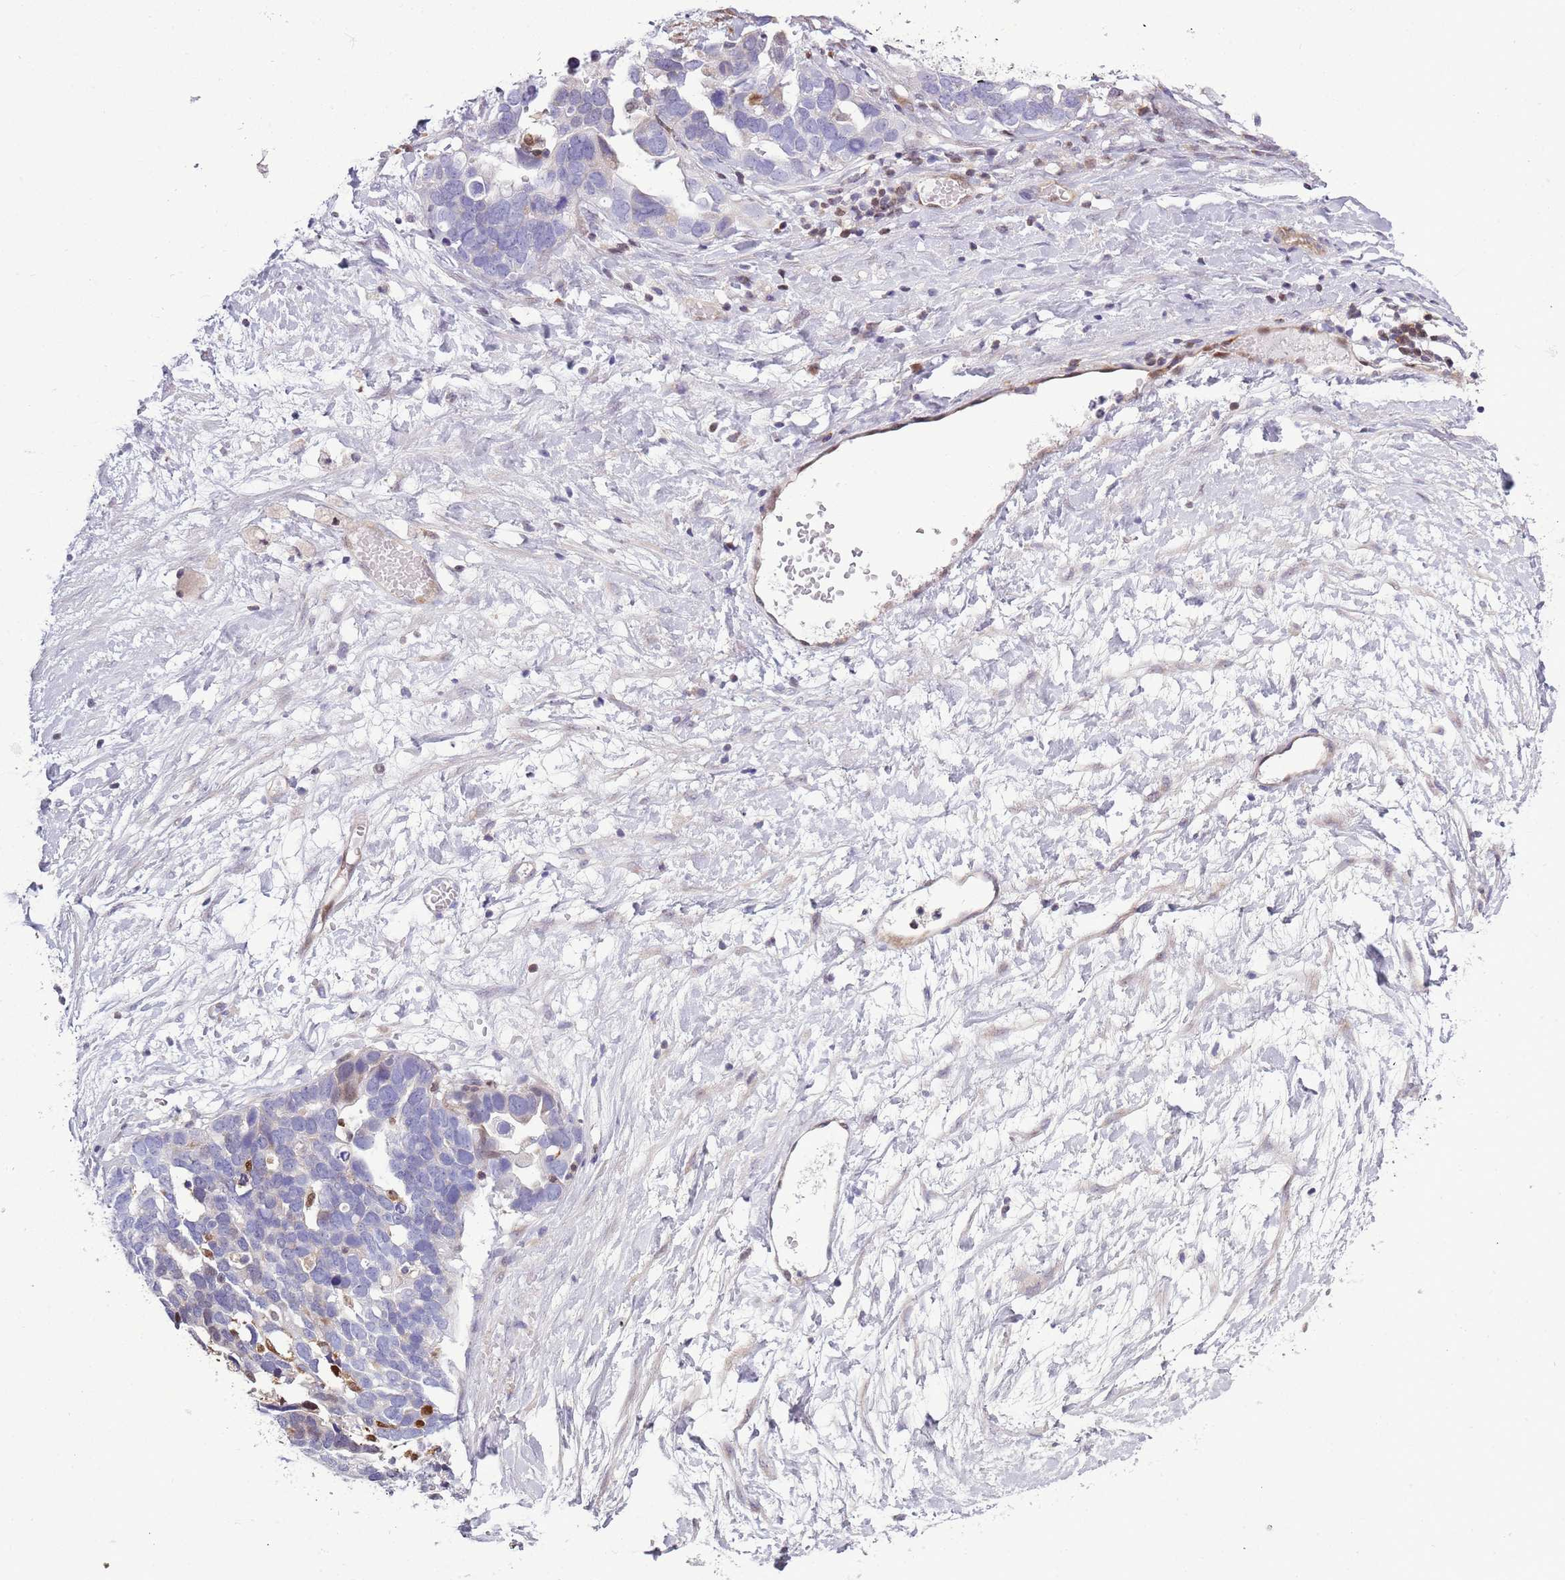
{"staining": {"intensity": "moderate", "quantity": "<25%", "location": "nuclear"}, "tissue": "ovarian cancer", "cell_type": "Tumor cells", "image_type": "cancer", "snomed": [{"axis": "morphology", "description": "Cystadenocarcinoma, serous, NOS"}, {"axis": "topography", "description": "Ovary"}], "caption": "This is a micrograph of IHC staining of ovarian cancer (serous cystadenocarcinoma), which shows moderate positivity in the nuclear of tumor cells.", "gene": "NBPF6", "patient": {"sex": "female", "age": 54}}